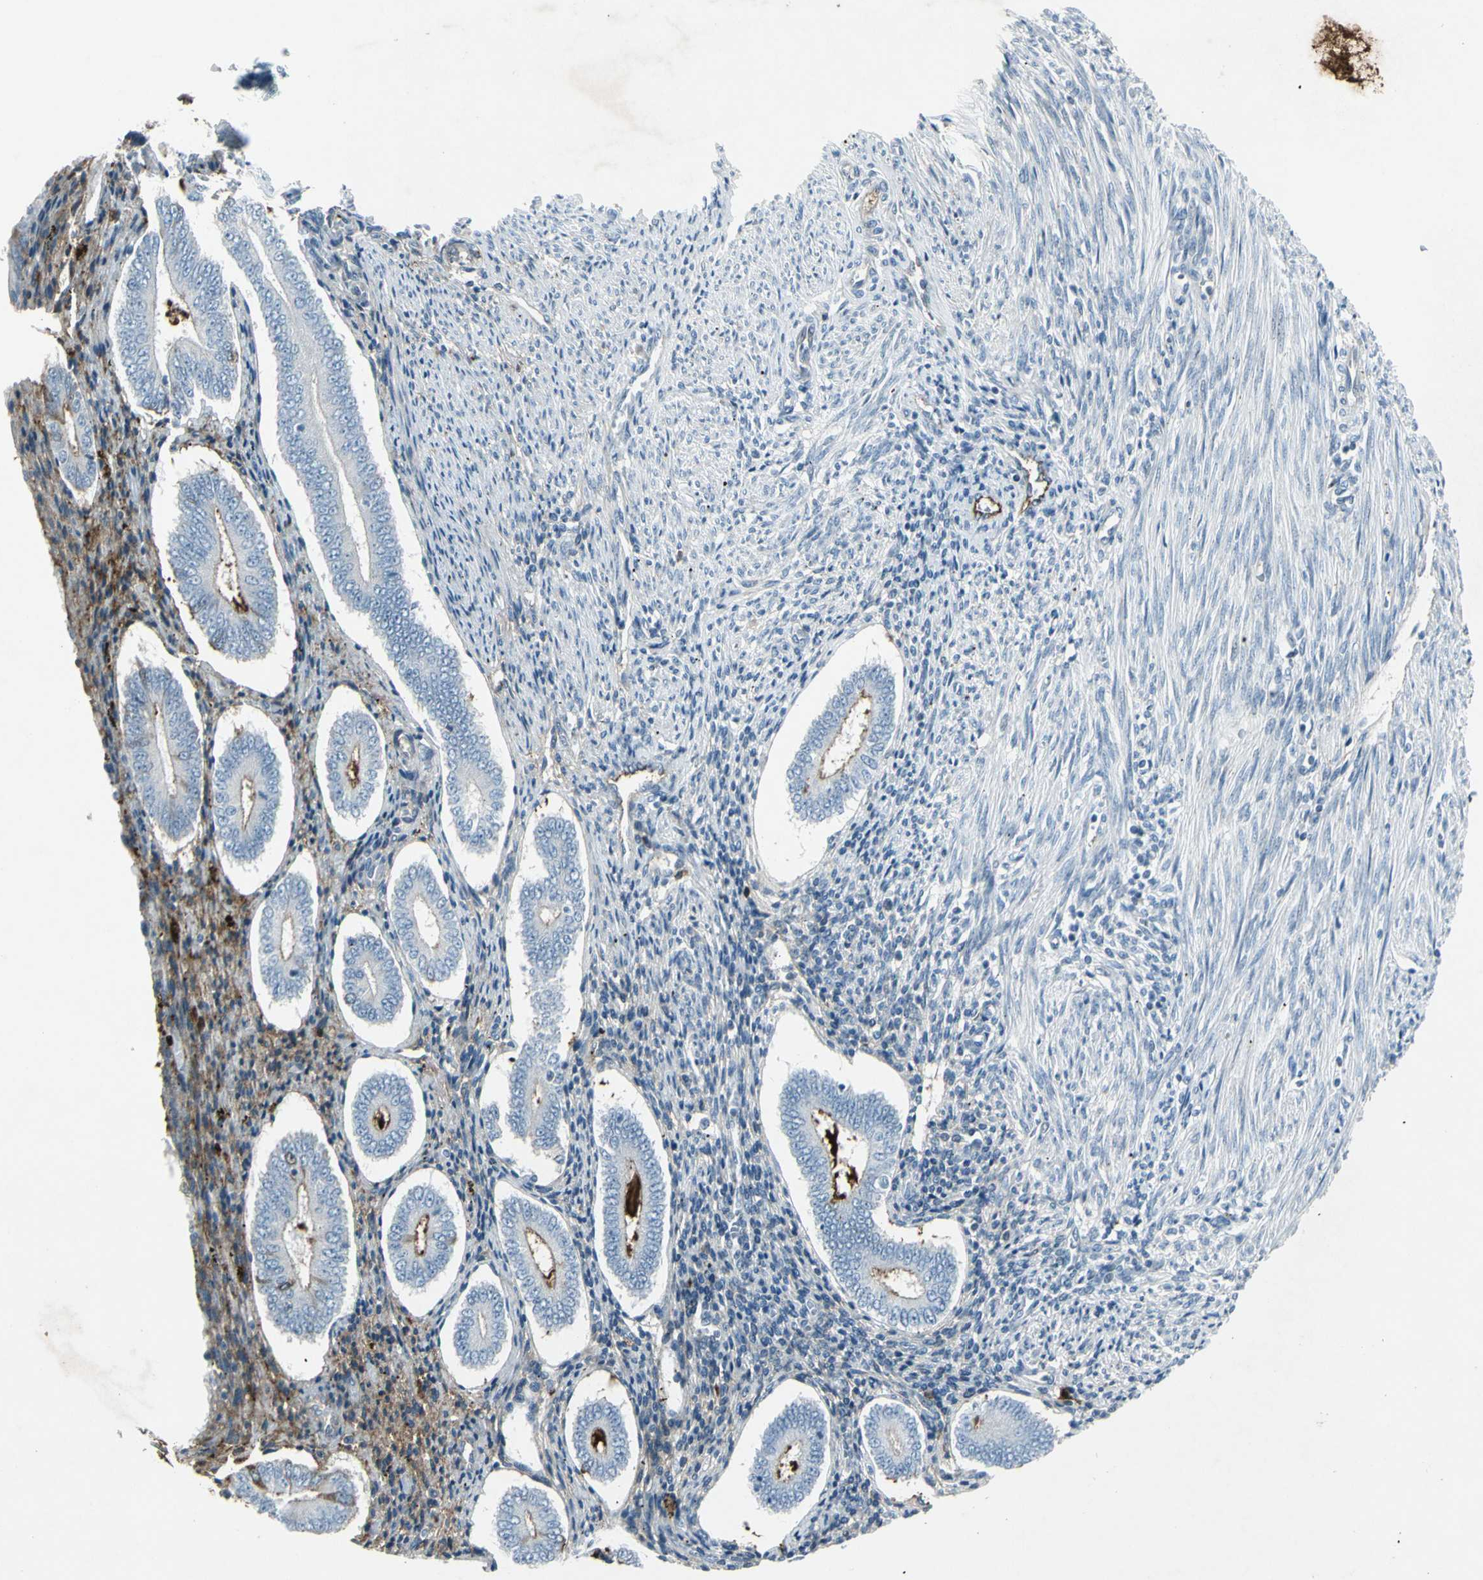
{"staining": {"intensity": "strong", "quantity": ">75%", "location": "cytoplasmic/membranous"}, "tissue": "endometrium", "cell_type": "Cells in endometrial stroma", "image_type": "normal", "snomed": [{"axis": "morphology", "description": "Normal tissue, NOS"}, {"axis": "topography", "description": "Endometrium"}], "caption": "Protein expression analysis of unremarkable human endometrium reveals strong cytoplasmic/membranous expression in approximately >75% of cells in endometrial stroma.", "gene": "IGHM", "patient": {"sex": "female", "age": 42}}